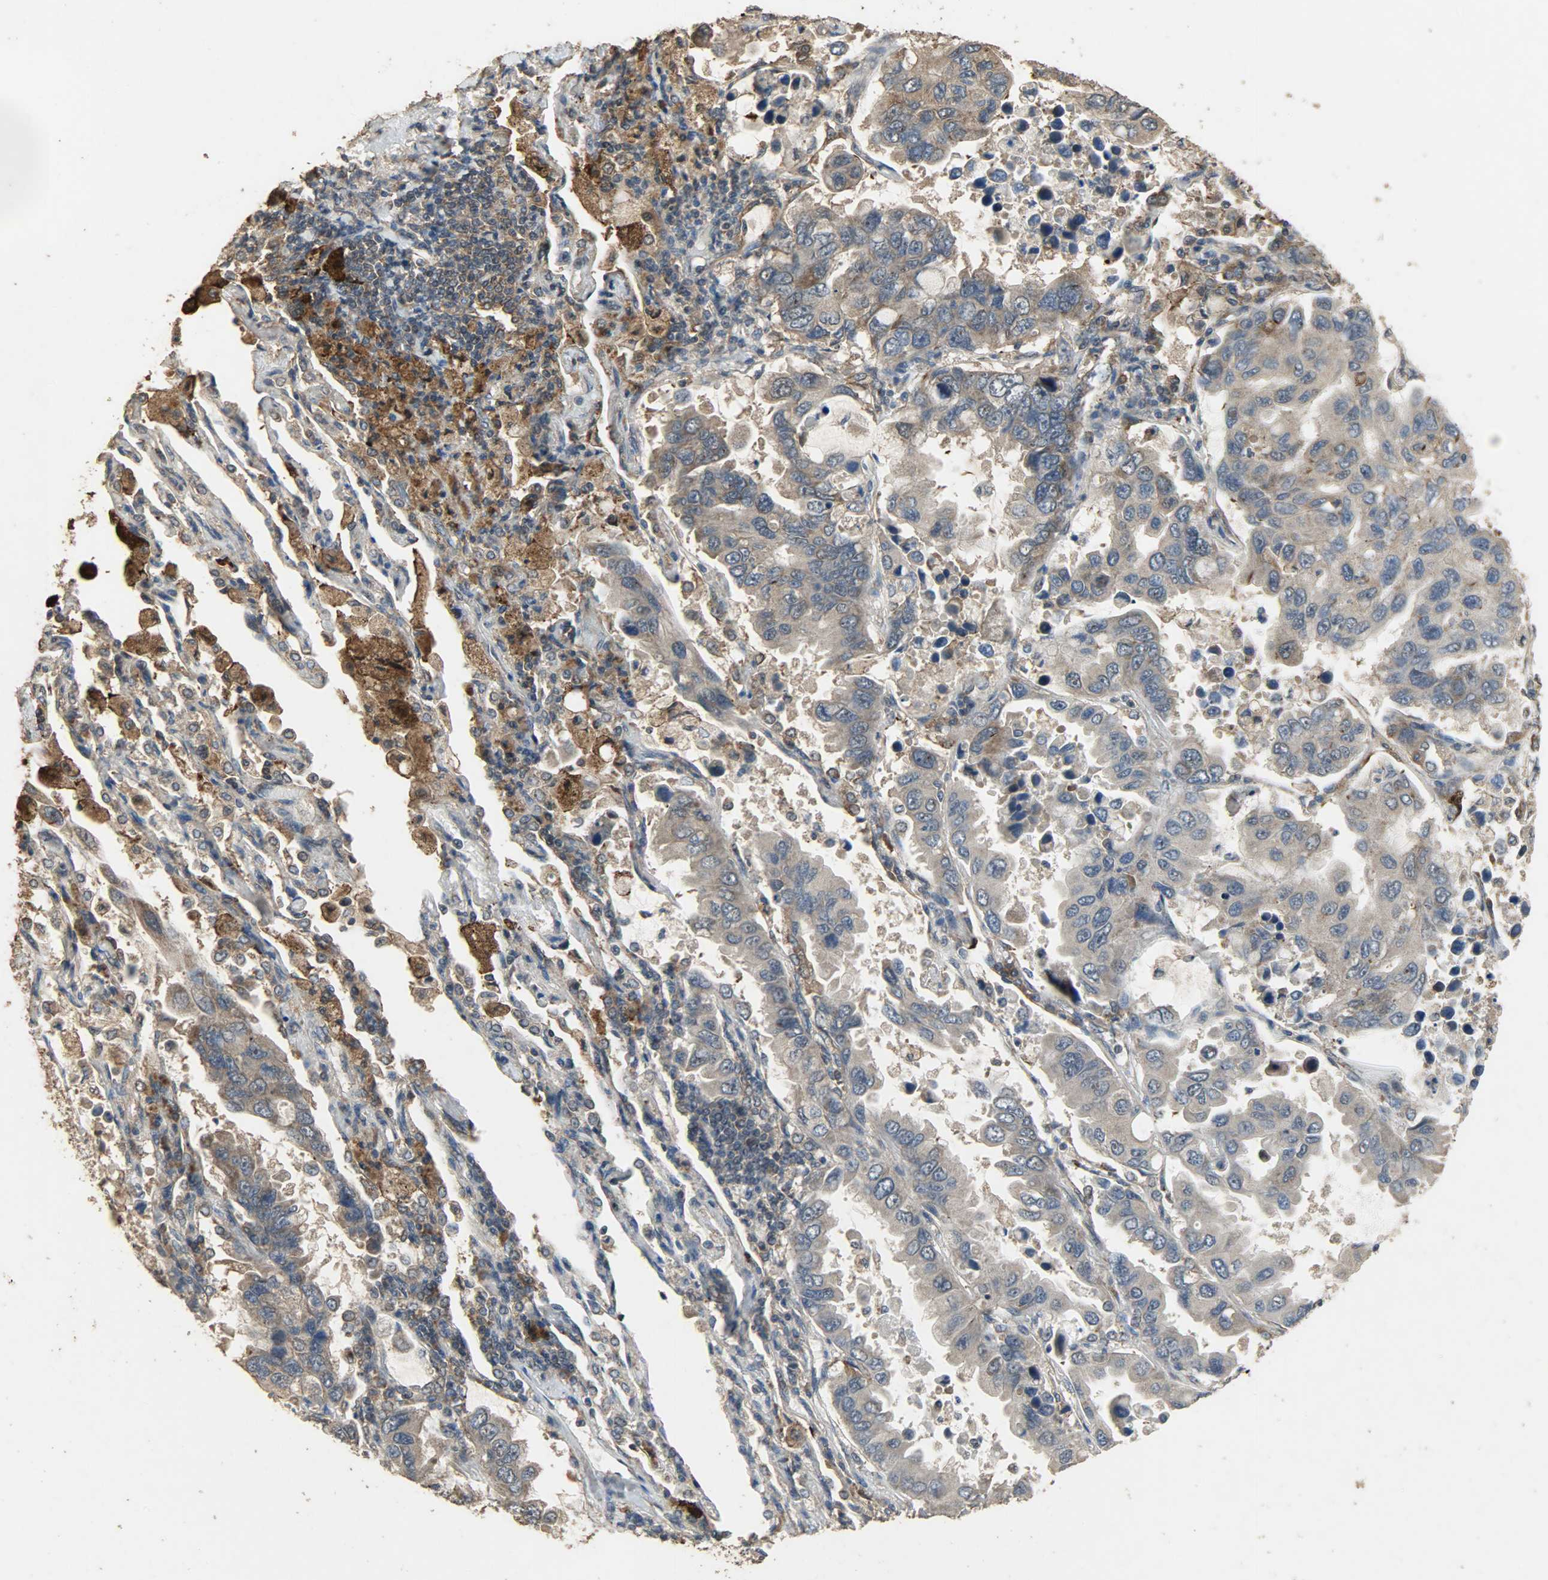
{"staining": {"intensity": "moderate", "quantity": ">75%", "location": "cytoplasmic/membranous"}, "tissue": "lung cancer", "cell_type": "Tumor cells", "image_type": "cancer", "snomed": [{"axis": "morphology", "description": "Adenocarcinoma, NOS"}, {"axis": "topography", "description": "Lung"}], "caption": "There is medium levels of moderate cytoplasmic/membranous positivity in tumor cells of lung adenocarcinoma, as demonstrated by immunohistochemical staining (brown color).", "gene": "CDKN2C", "patient": {"sex": "male", "age": 64}}